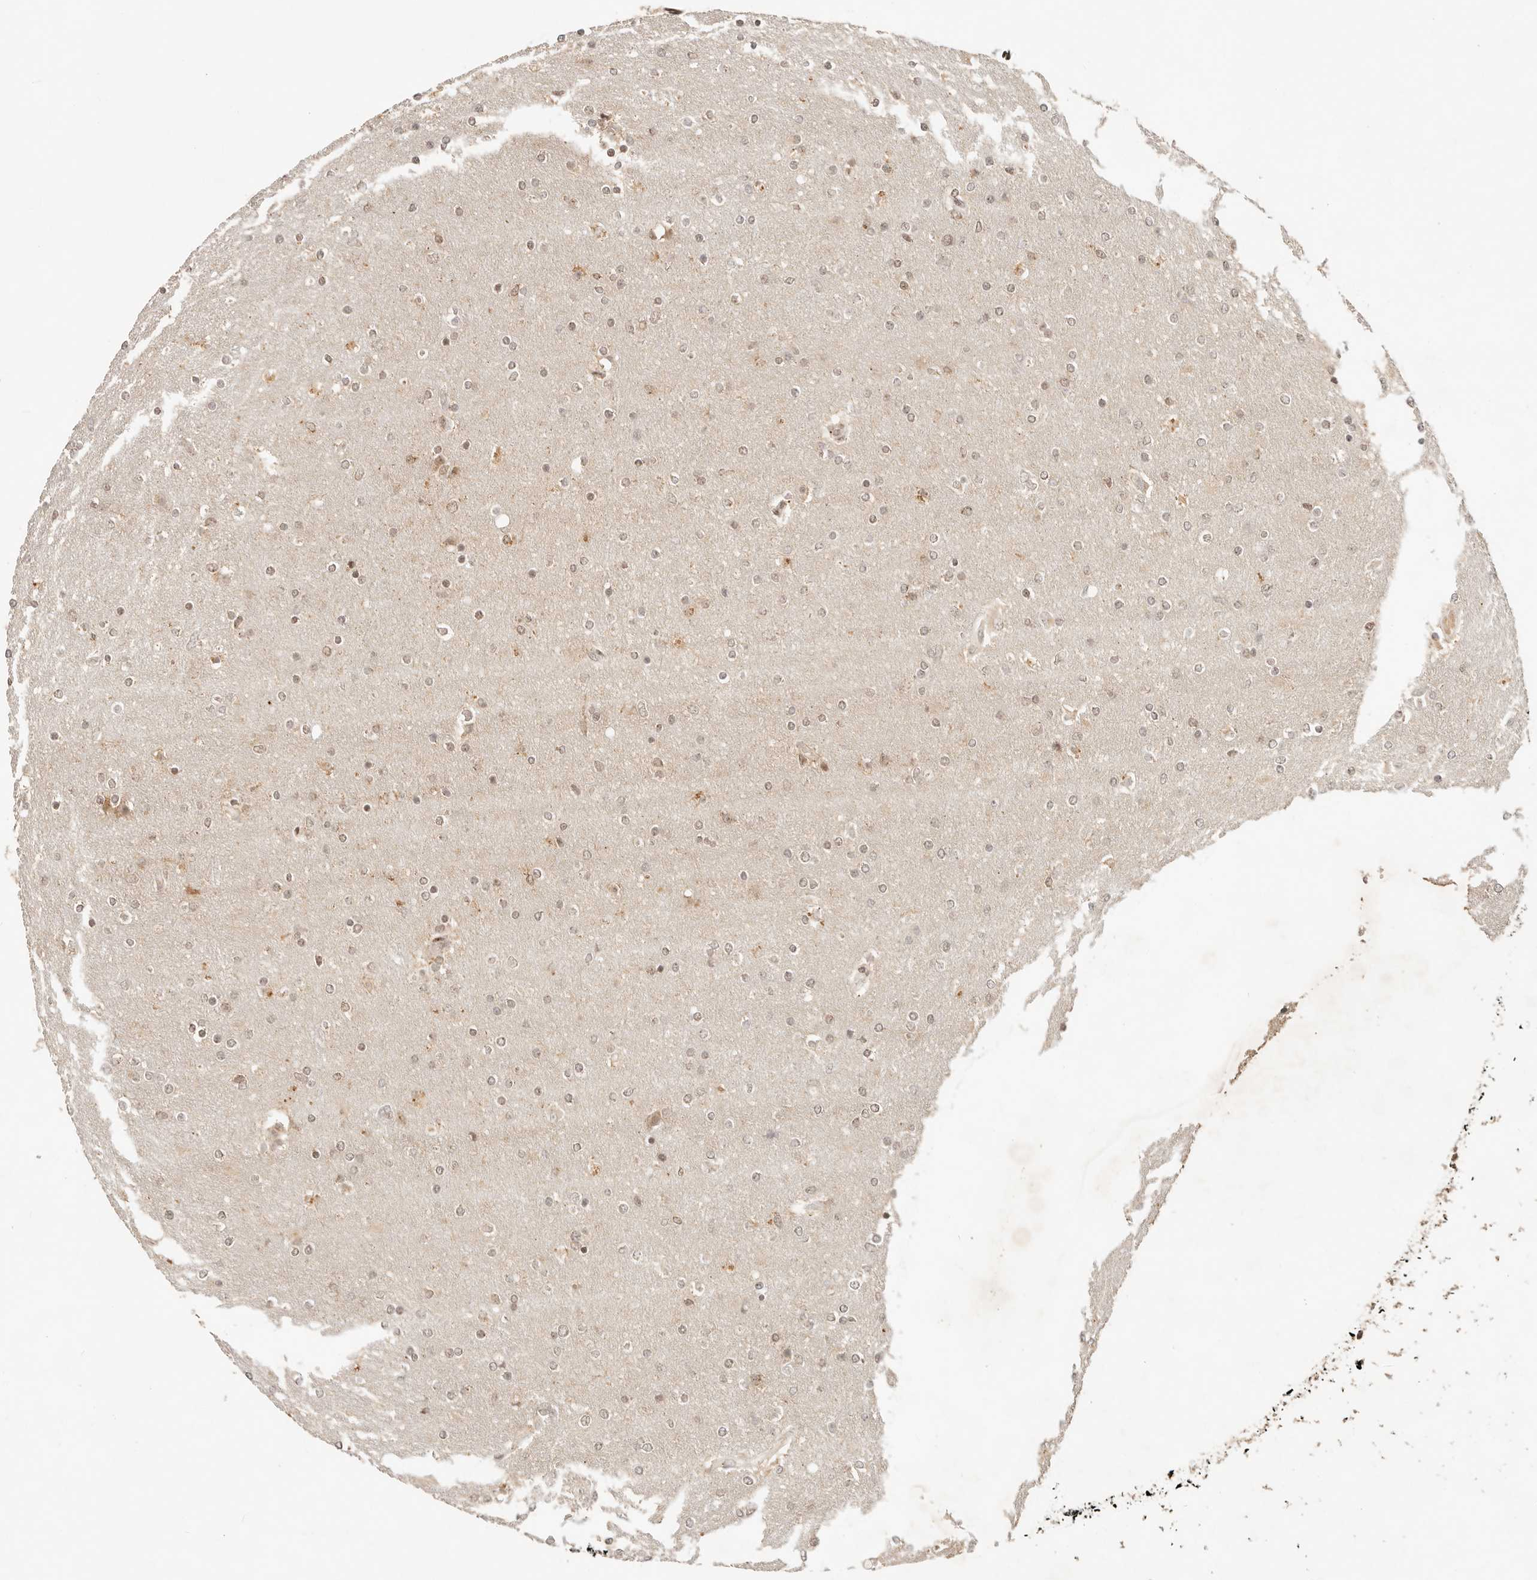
{"staining": {"intensity": "weak", "quantity": ">75%", "location": "cytoplasmic/membranous,nuclear"}, "tissue": "glioma", "cell_type": "Tumor cells", "image_type": "cancer", "snomed": [{"axis": "morphology", "description": "Glioma, malignant, High grade"}, {"axis": "topography", "description": "Cerebral cortex"}], "caption": "Weak cytoplasmic/membranous and nuclear expression is seen in approximately >75% of tumor cells in glioma. Nuclei are stained in blue.", "gene": "INTS11", "patient": {"sex": "female", "age": 36}}